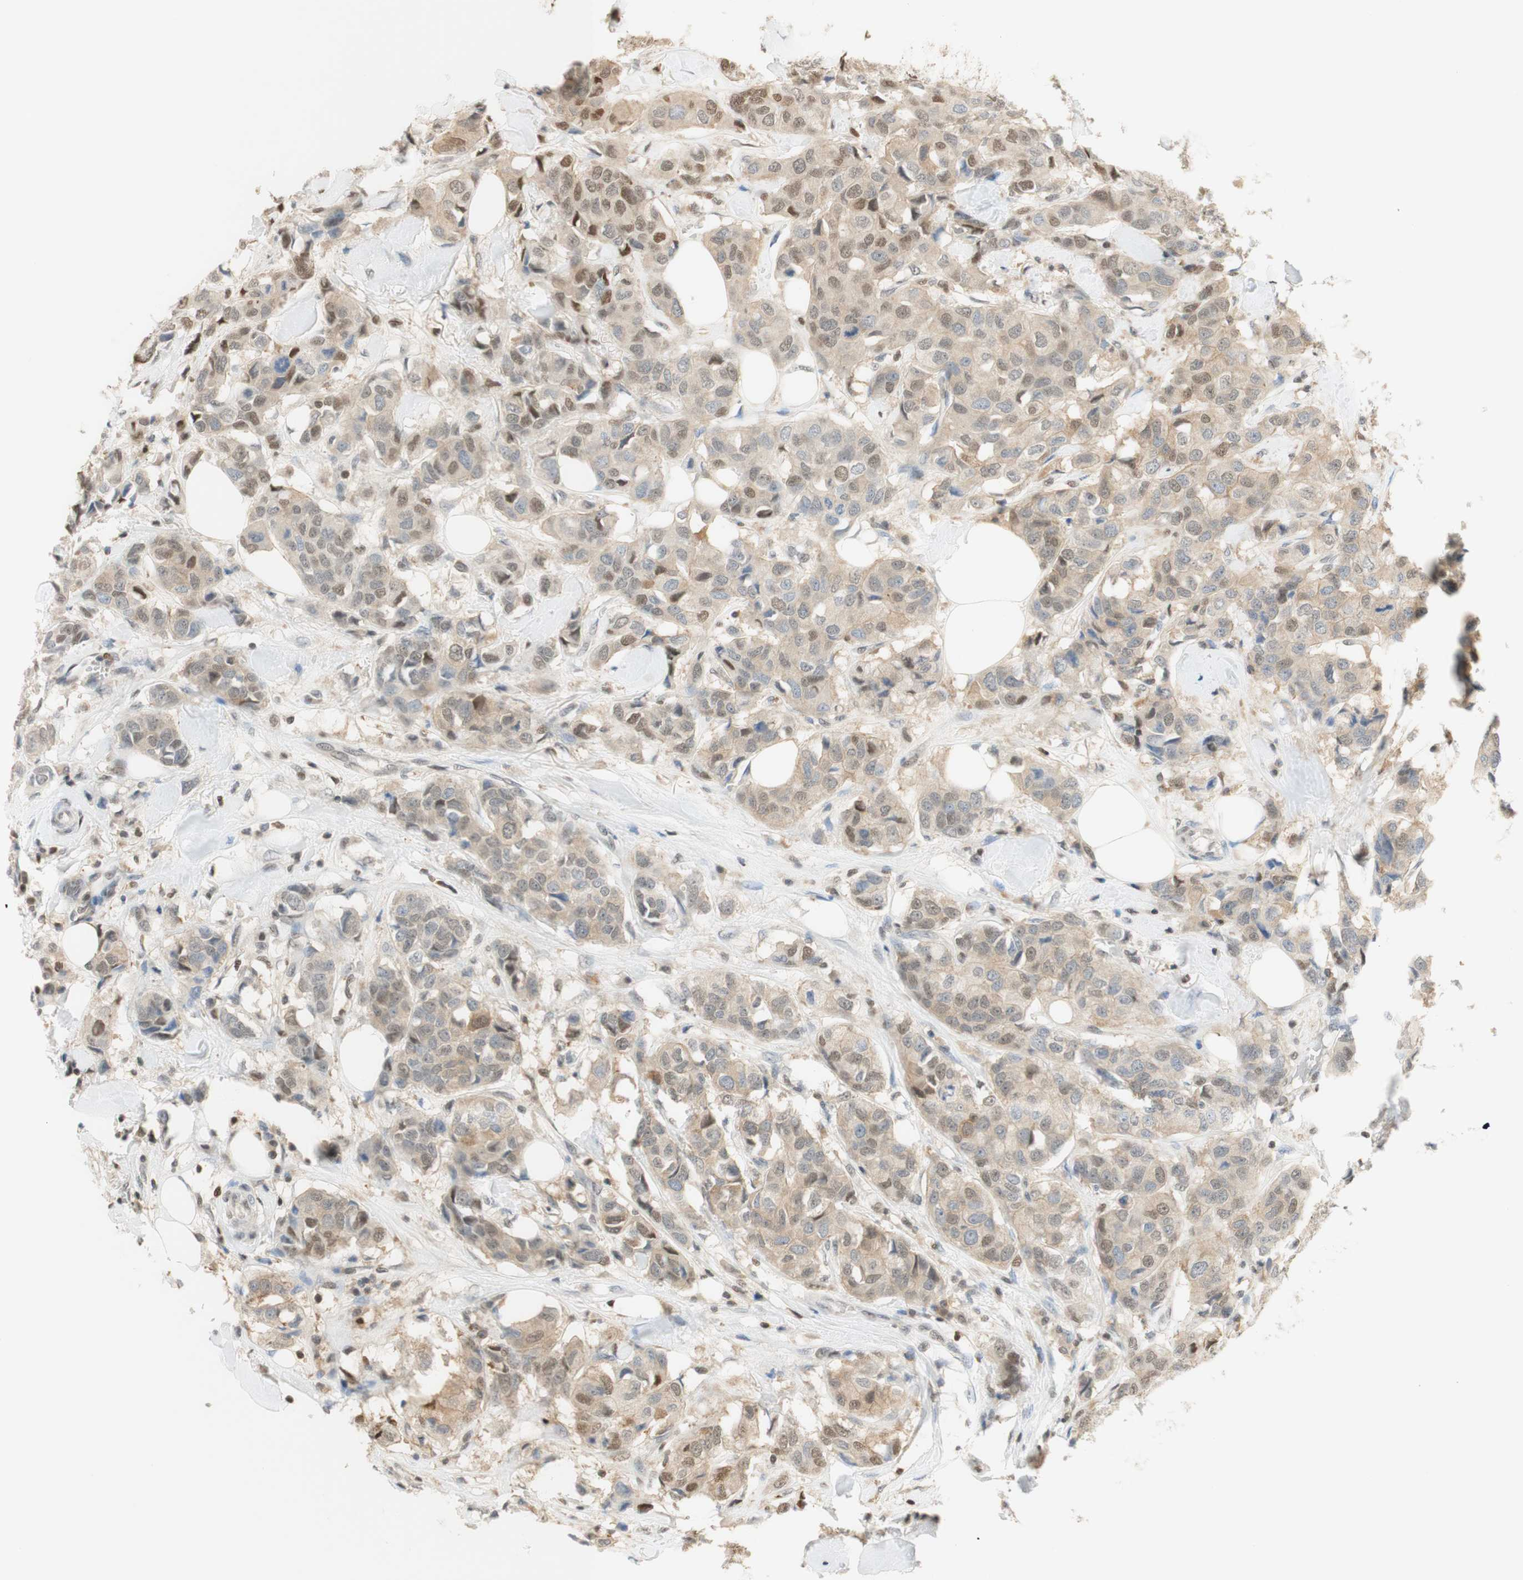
{"staining": {"intensity": "moderate", "quantity": "25%-75%", "location": "cytoplasmic/membranous,nuclear"}, "tissue": "breast cancer", "cell_type": "Tumor cells", "image_type": "cancer", "snomed": [{"axis": "morphology", "description": "Duct carcinoma"}, {"axis": "topography", "description": "Breast"}], "caption": "High-magnification brightfield microscopy of invasive ductal carcinoma (breast) stained with DAB (brown) and counterstained with hematoxylin (blue). tumor cells exhibit moderate cytoplasmic/membranous and nuclear positivity is identified in approximately25%-75% of cells.", "gene": "NAP1L4", "patient": {"sex": "female", "age": 80}}